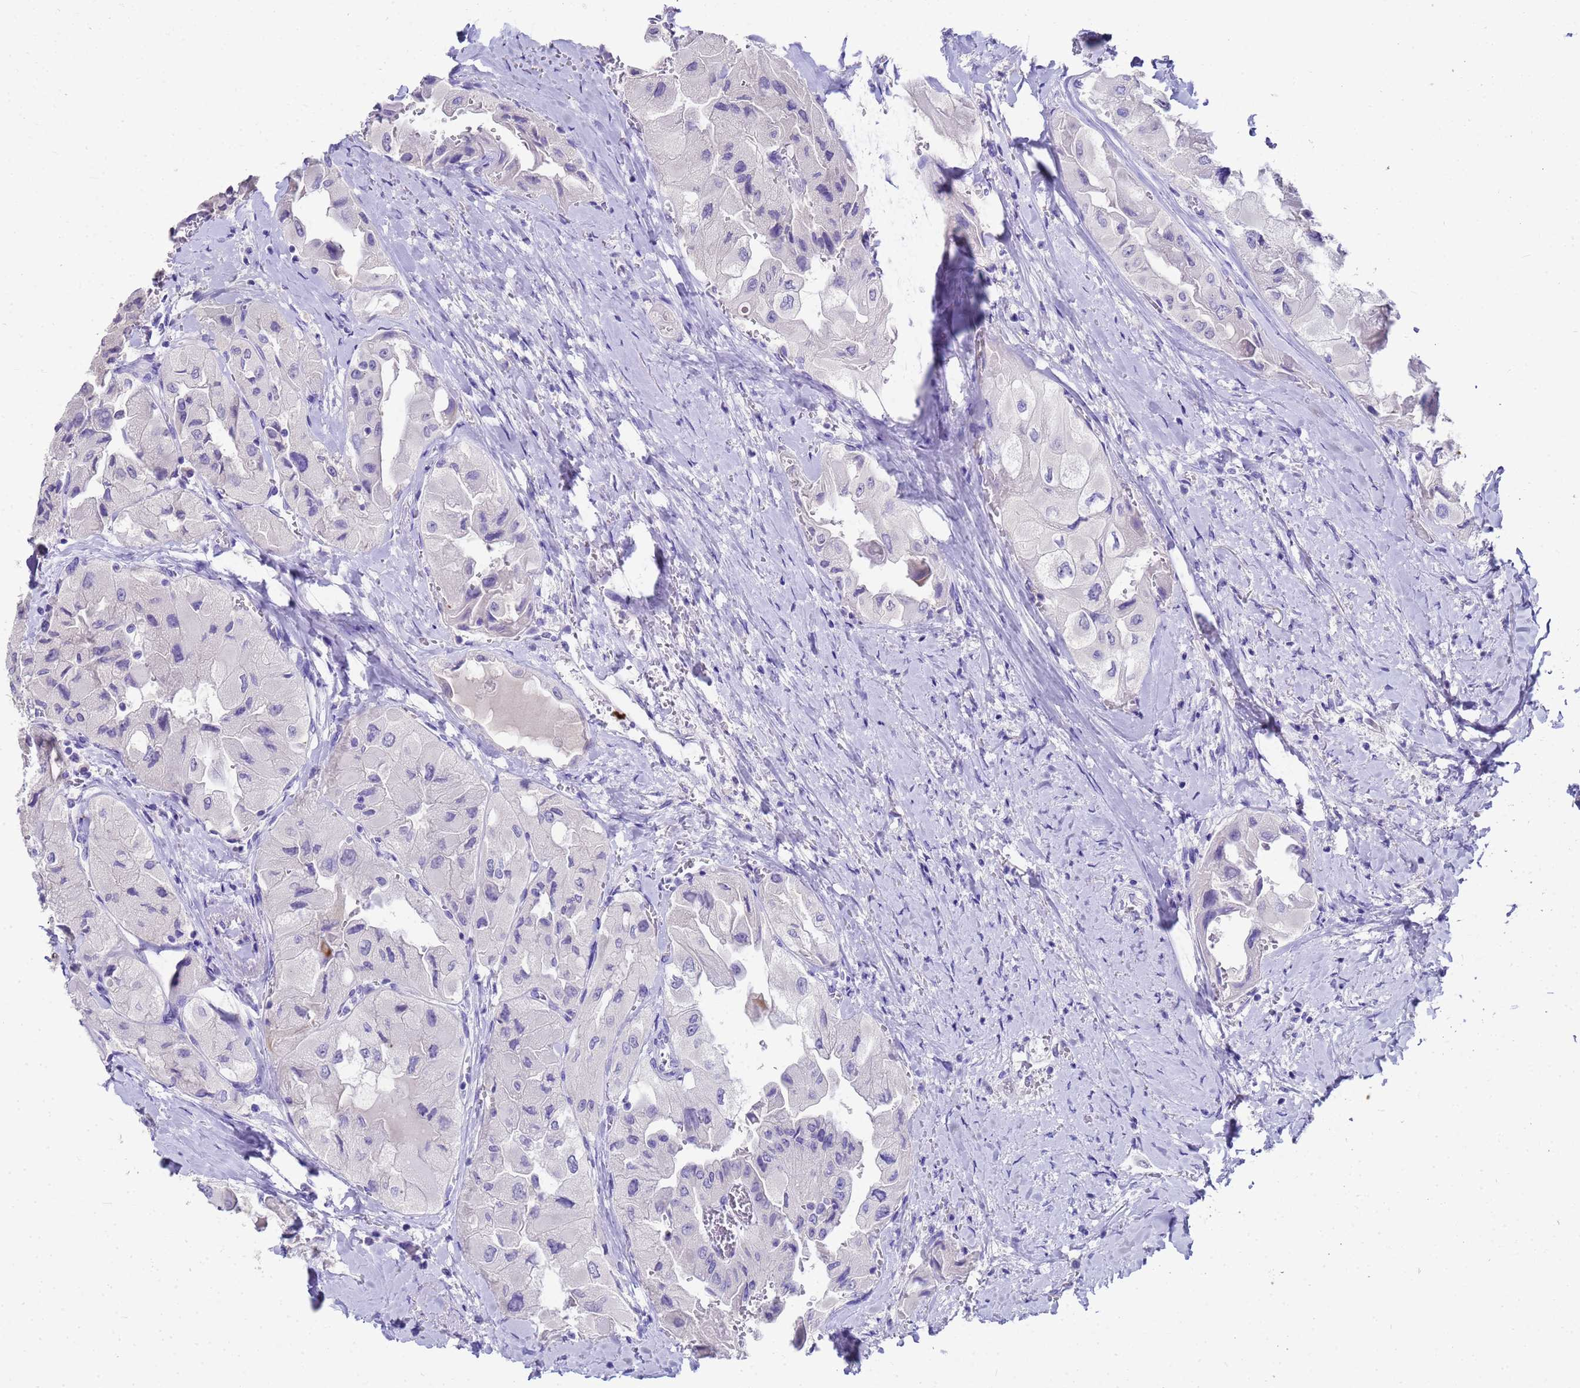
{"staining": {"intensity": "negative", "quantity": "none", "location": "none"}, "tissue": "thyroid cancer", "cell_type": "Tumor cells", "image_type": "cancer", "snomed": [{"axis": "morphology", "description": "Normal tissue, NOS"}, {"axis": "morphology", "description": "Papillary adenocarcinoma, NOS"}, {"axis": "topography", "description": "Thyroid gland"}], "caption": "There is no significant expression in tumor cells of papillary adenocarcinoma (thyroid).", "gene": "MS4A13", "patient": {"sex": "female", "age": 59}}